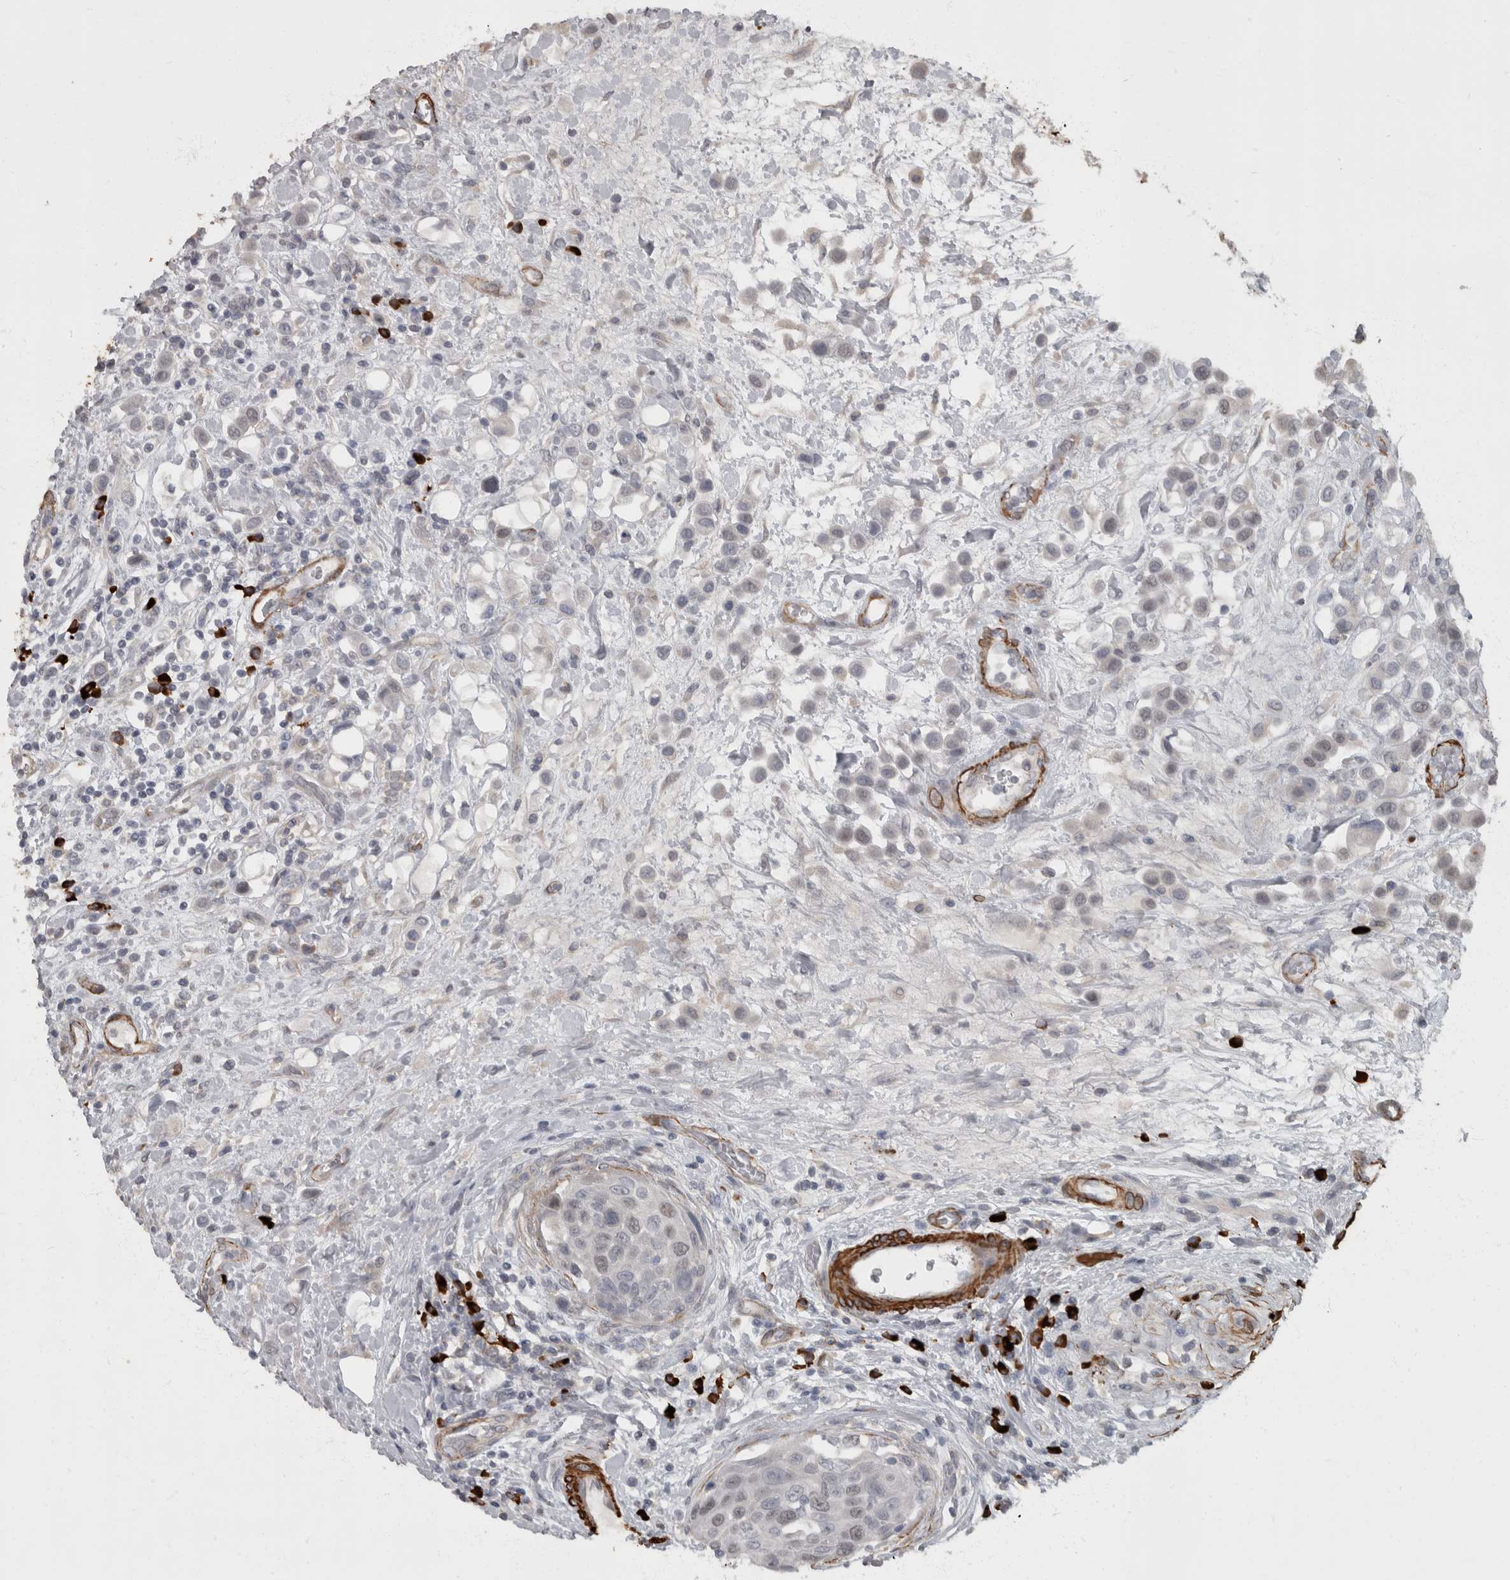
{"staining": {"intensity": "negative", "quantity": "none", "location": "none"}, "tissue": "urothelial cancer", "cell_type": "Tumor cells", "image_type": "cancer", "snomed": [{"axis": "morphology", "description": "Urothelial carcinoma, High grade"}, {"axis": "topography", "description": "Urinary bladder"}], "caption": "Urothelial cancer was stained to show a protein in brown. There is no significant expression in tumor cells.", "gene": "MASTL", "patient": {"sex": "male", "age": 50}}